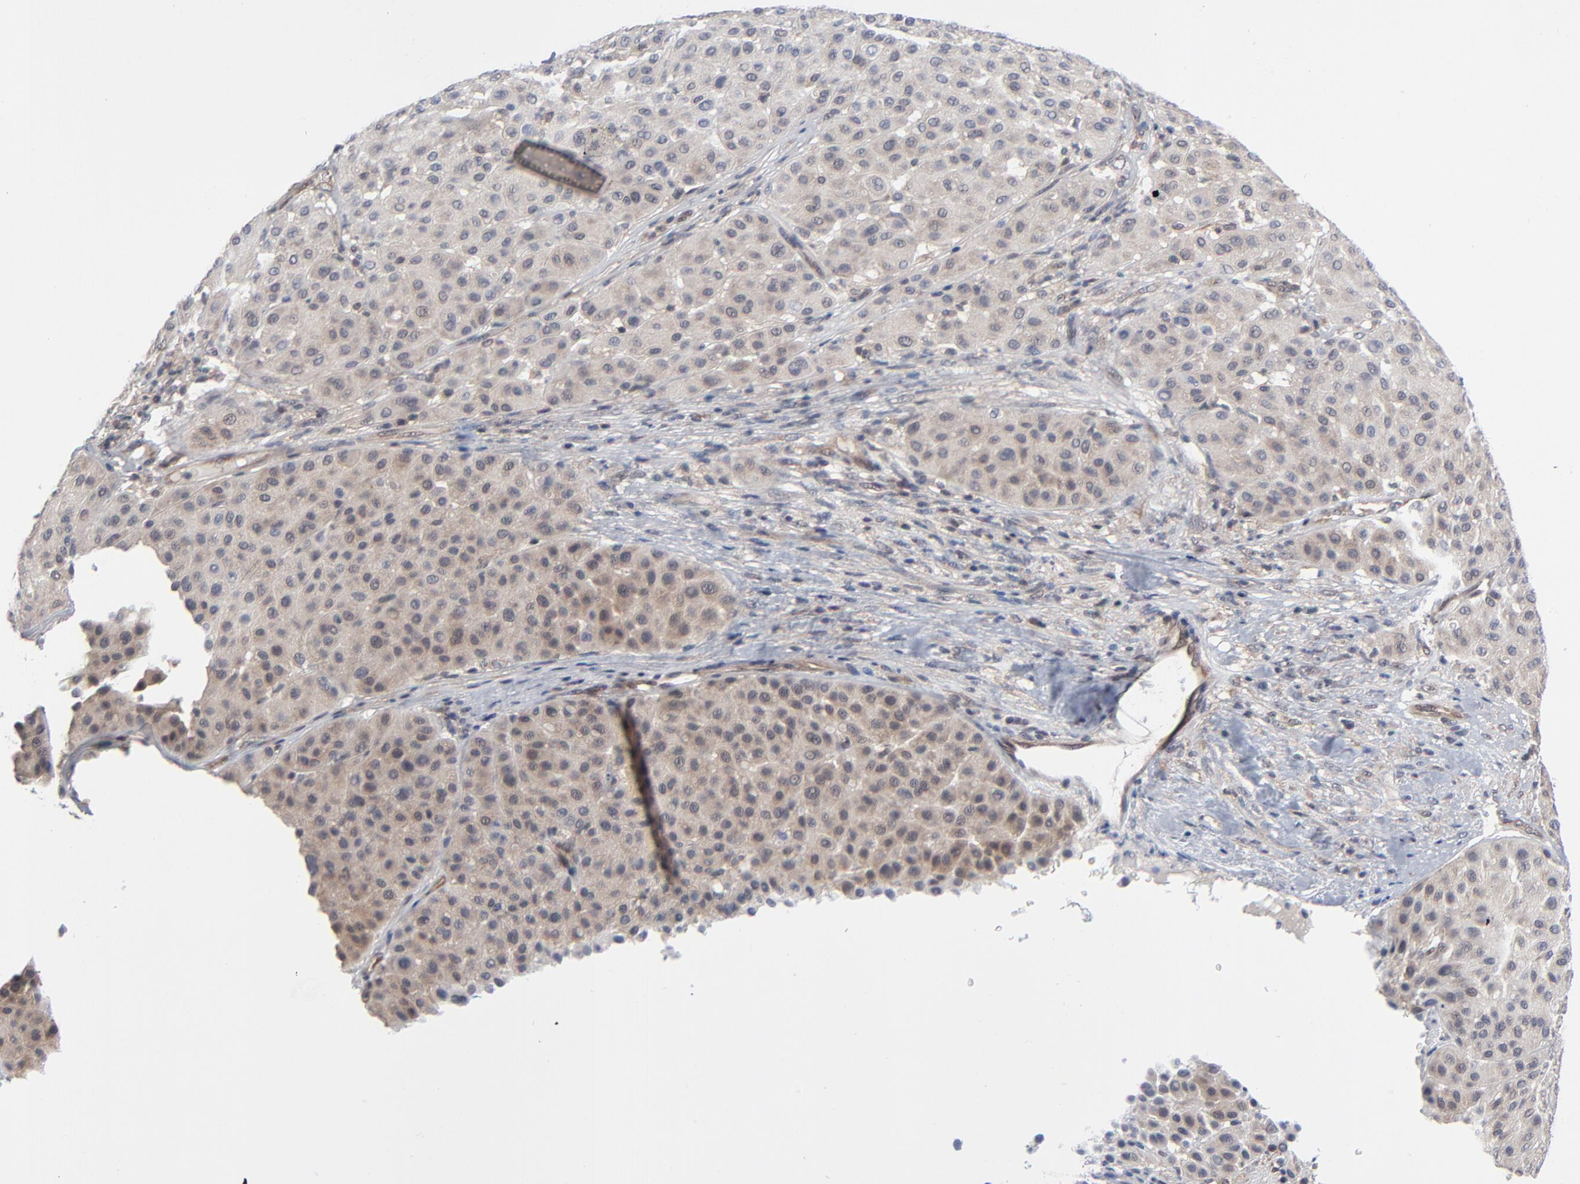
{"staining": {"intensity": "weak", "quantity": "25%-75%", "location": "cytoplasmic/membranous"}, "tissue": "melanoma", "cell_type": "Tumor cells", "image_type": "cancer", "snomed": [{"axis": "morphology", "description": "Normal tissue, NOS"}, {"axis": "morphology", "description": "Malignant melanoma, Metastatic site"}, {"axis": "topography", "description": "Skin"}], "caption": "A high-resolution histopathology image shows immunohistochemistry (IHC) staining of melanoma, which displays weak cytoplasmic/membranous positivity in approximately 25%-75% of tumor cells.", "gene": "RPS6KB1", "patient": {"sex": "male", "age": 41}}